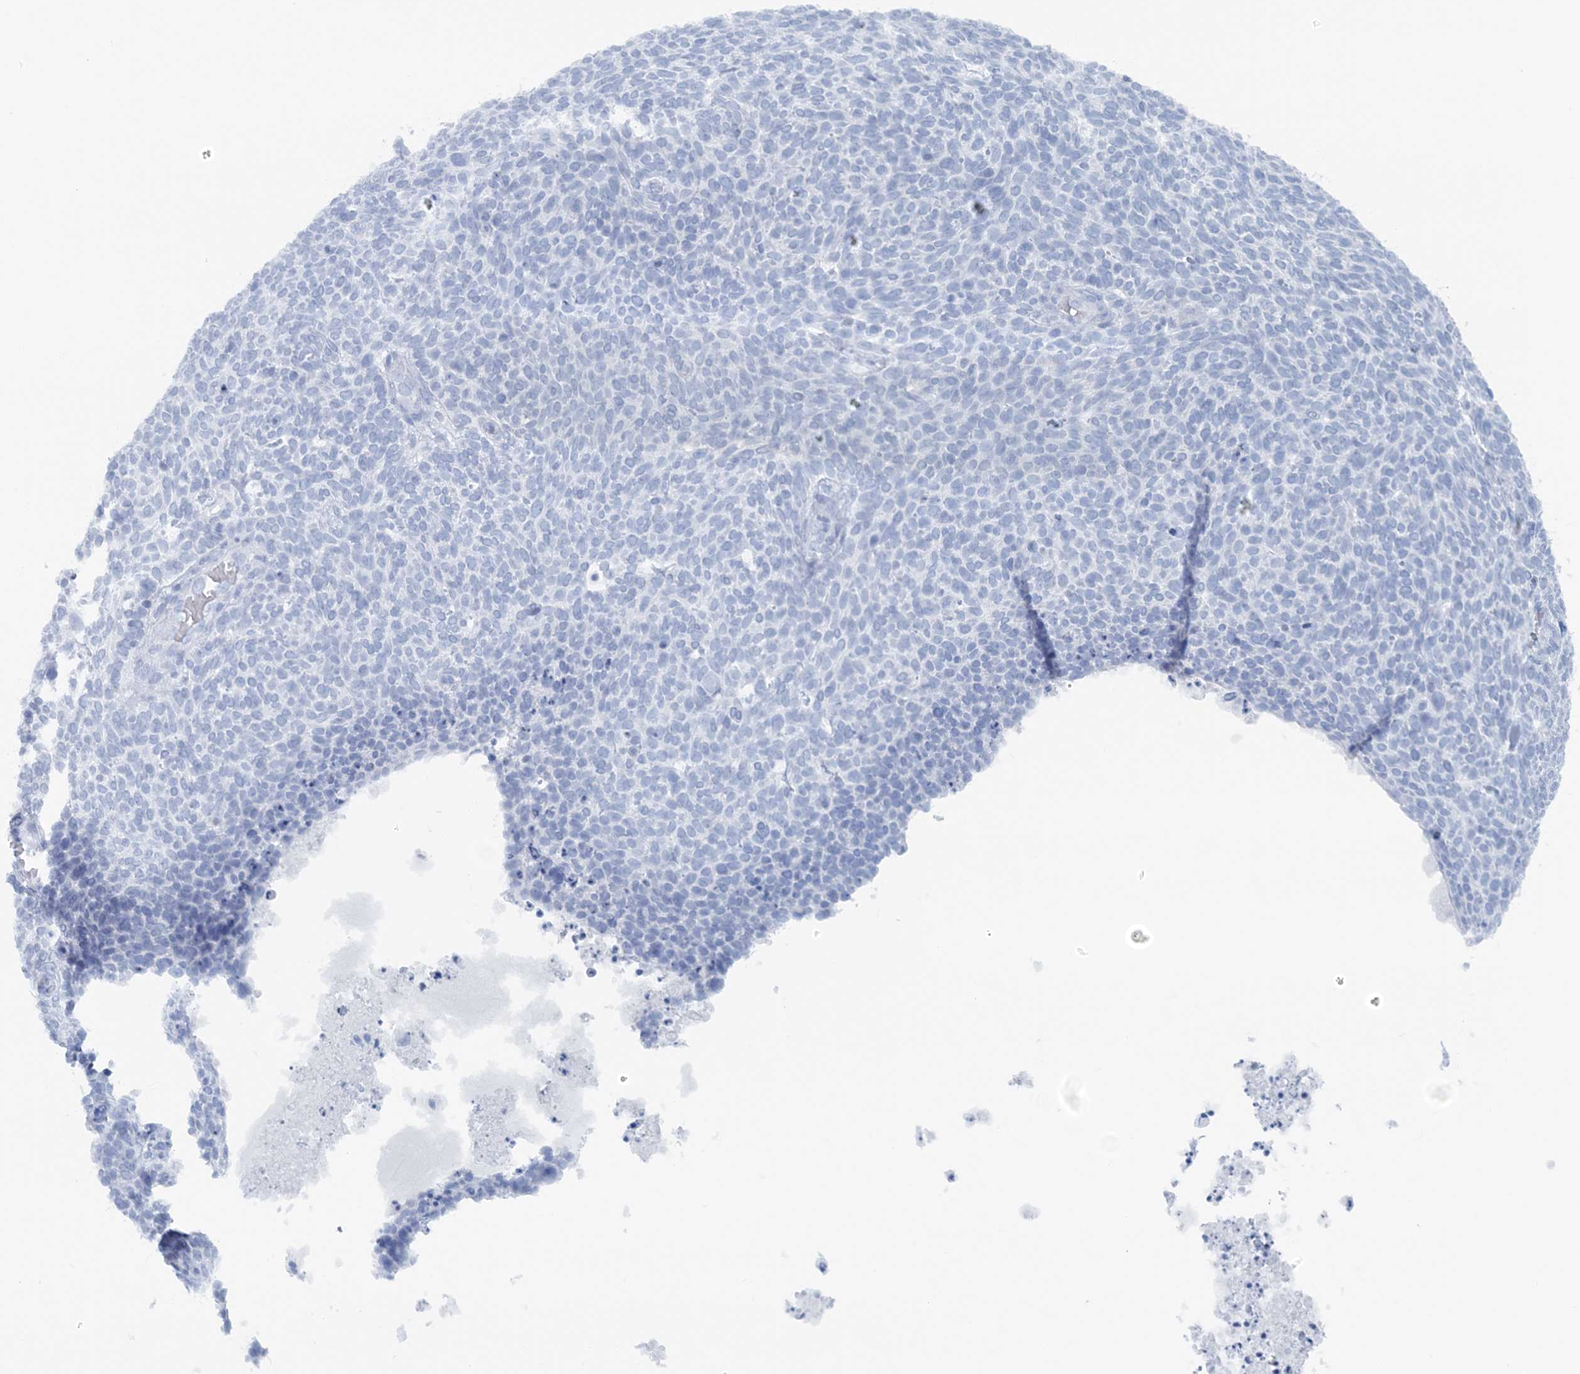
{"staining": {"intensity": "negative", "quantity": "none", "location": "none"}, "tissue": "skin cancer", "cell_type": "Tumor cells", "image_type": "cancer", "snomed": [{"axis": "morphology", "description": "Squamous cell carcinoma, NOS"}, {"axis": "topography", "description": "Skin"}], "caption": "DAB (3,3'-diaminobenzidine) immunohistochemical staining of skin squamous cell carcinoma reveals no significant positivity in tumor cells. Brightfield microscopy of IHC stained with DAB (brown) and hematoxylin (blue), captured at high magnification.", "gene": "ATP11A", "patient": {"sex": "female", "age": 90}}